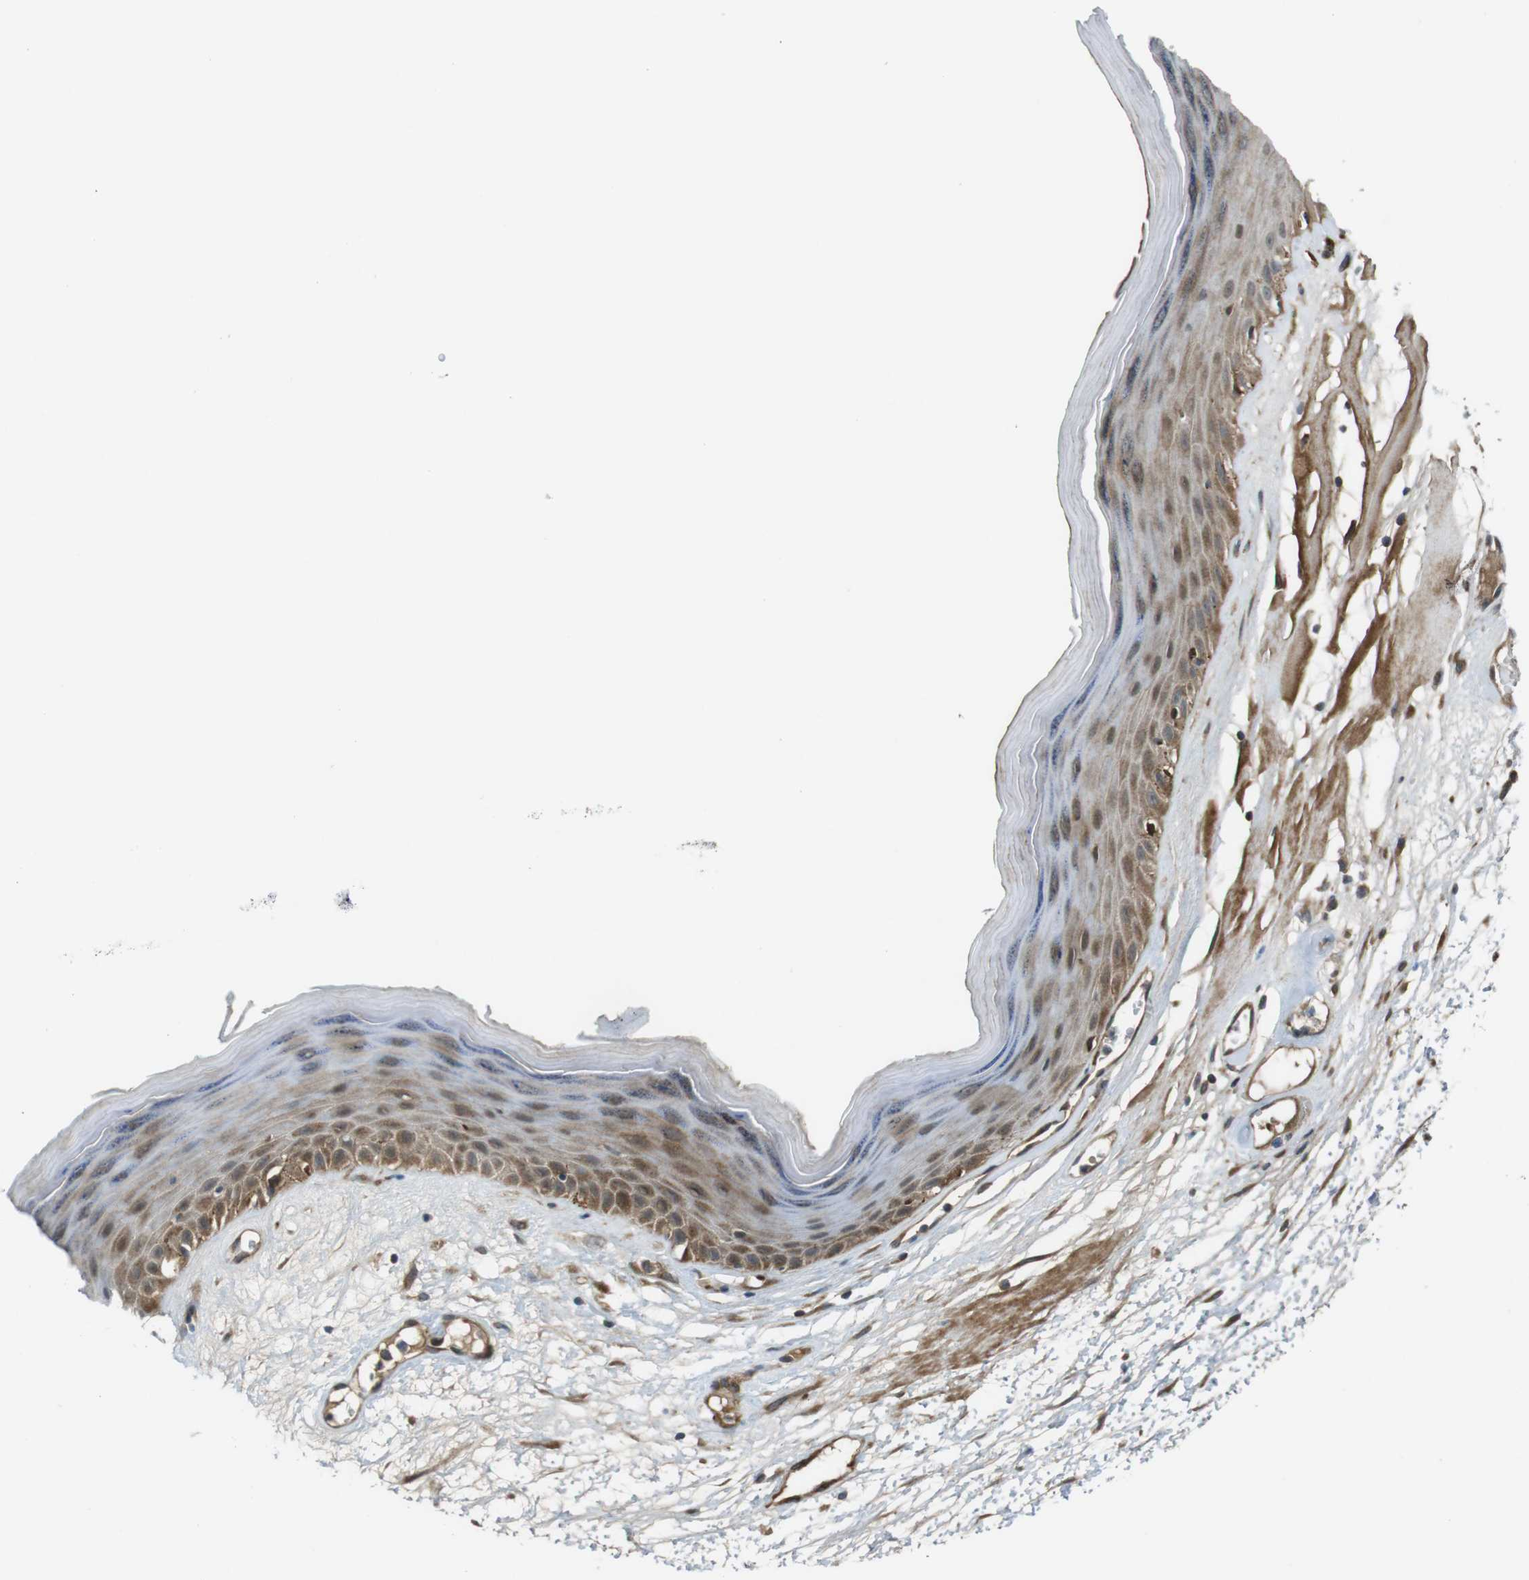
{"staining": {"intensity": "moderate", "quantity": ">75%", "location": "cytoplasmic/membranous"}, "tissue": "skin", "cell_type": "Epidermal cells", "image_type": "normal", "snomed": [{"axis": "morphology", "description": "Normal tissue, NOS"}, {"axis": "morphology", "description": "Inflammation, NOS"}, {"axis": "topography", "description": "Vulva"}], "caption": "Immunohistochemistry (IHC) histopathology image of benign human skin stained for a protein (brown), which demonstrates medium levels of moderate cytoplasmic/membranous staining in approximately >75% of epidermal cells.", "gene": "IFFO2", "patient": {"sex": "female", "age": 84}}